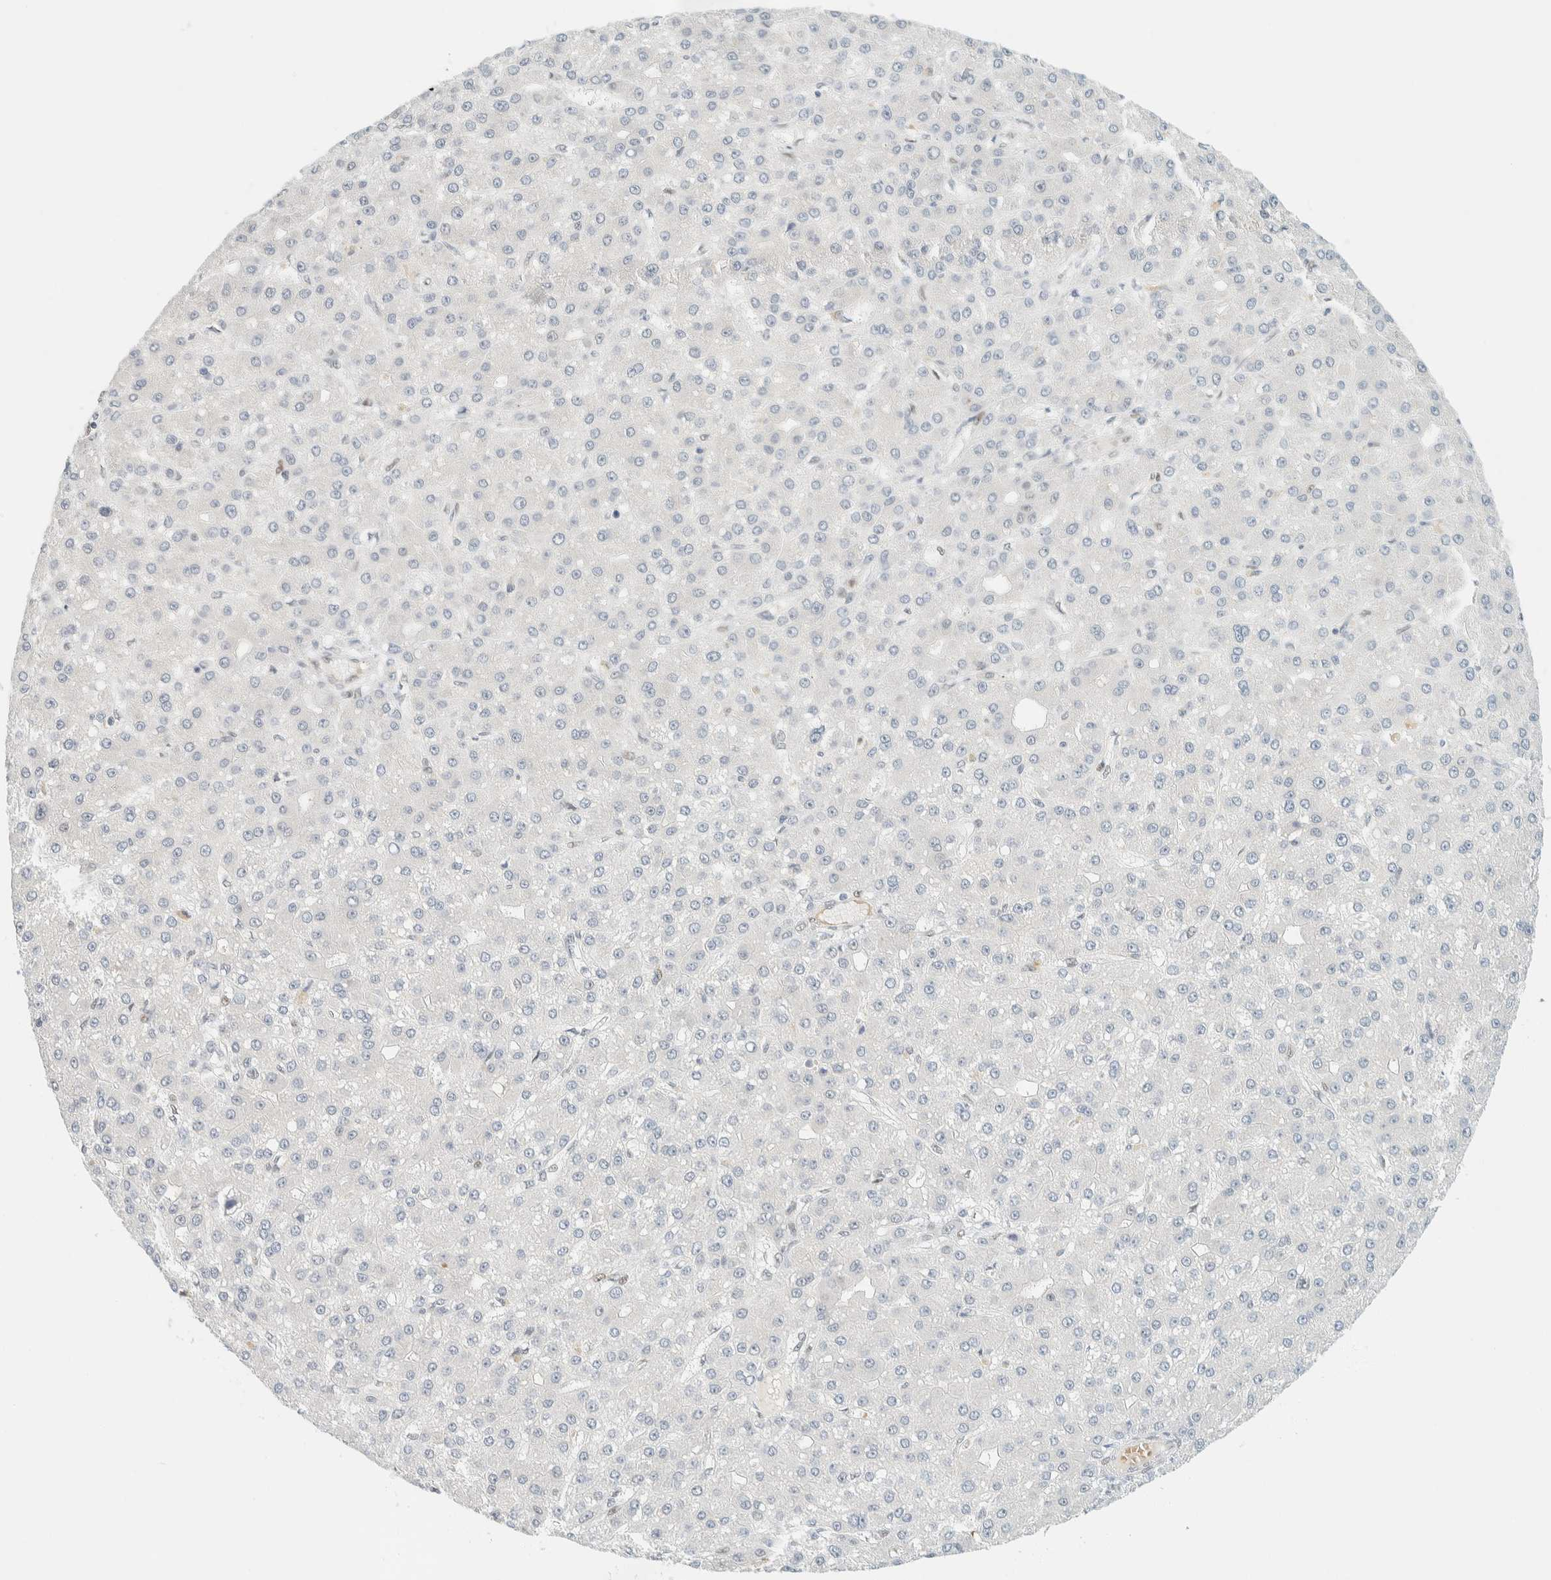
{"staining": {"intensity": "negative", "quantity": "none", "location": "none"}, "tissue": "liver cancer", "cell_type": "Tumor cells", "image_type": "cancer", "snomed": [{"axis": "morphology", "description": "Carcinoma, Hepatocellular, NOS"}, {"axis": "topography", "description": "Liver"}], "caption": "Tumor cells are negative for brown protein staining in liver cancer. Nuclei are stained in blue.", "gene": "ZNF683", "patient": {"sex": "male", "age": 67}}